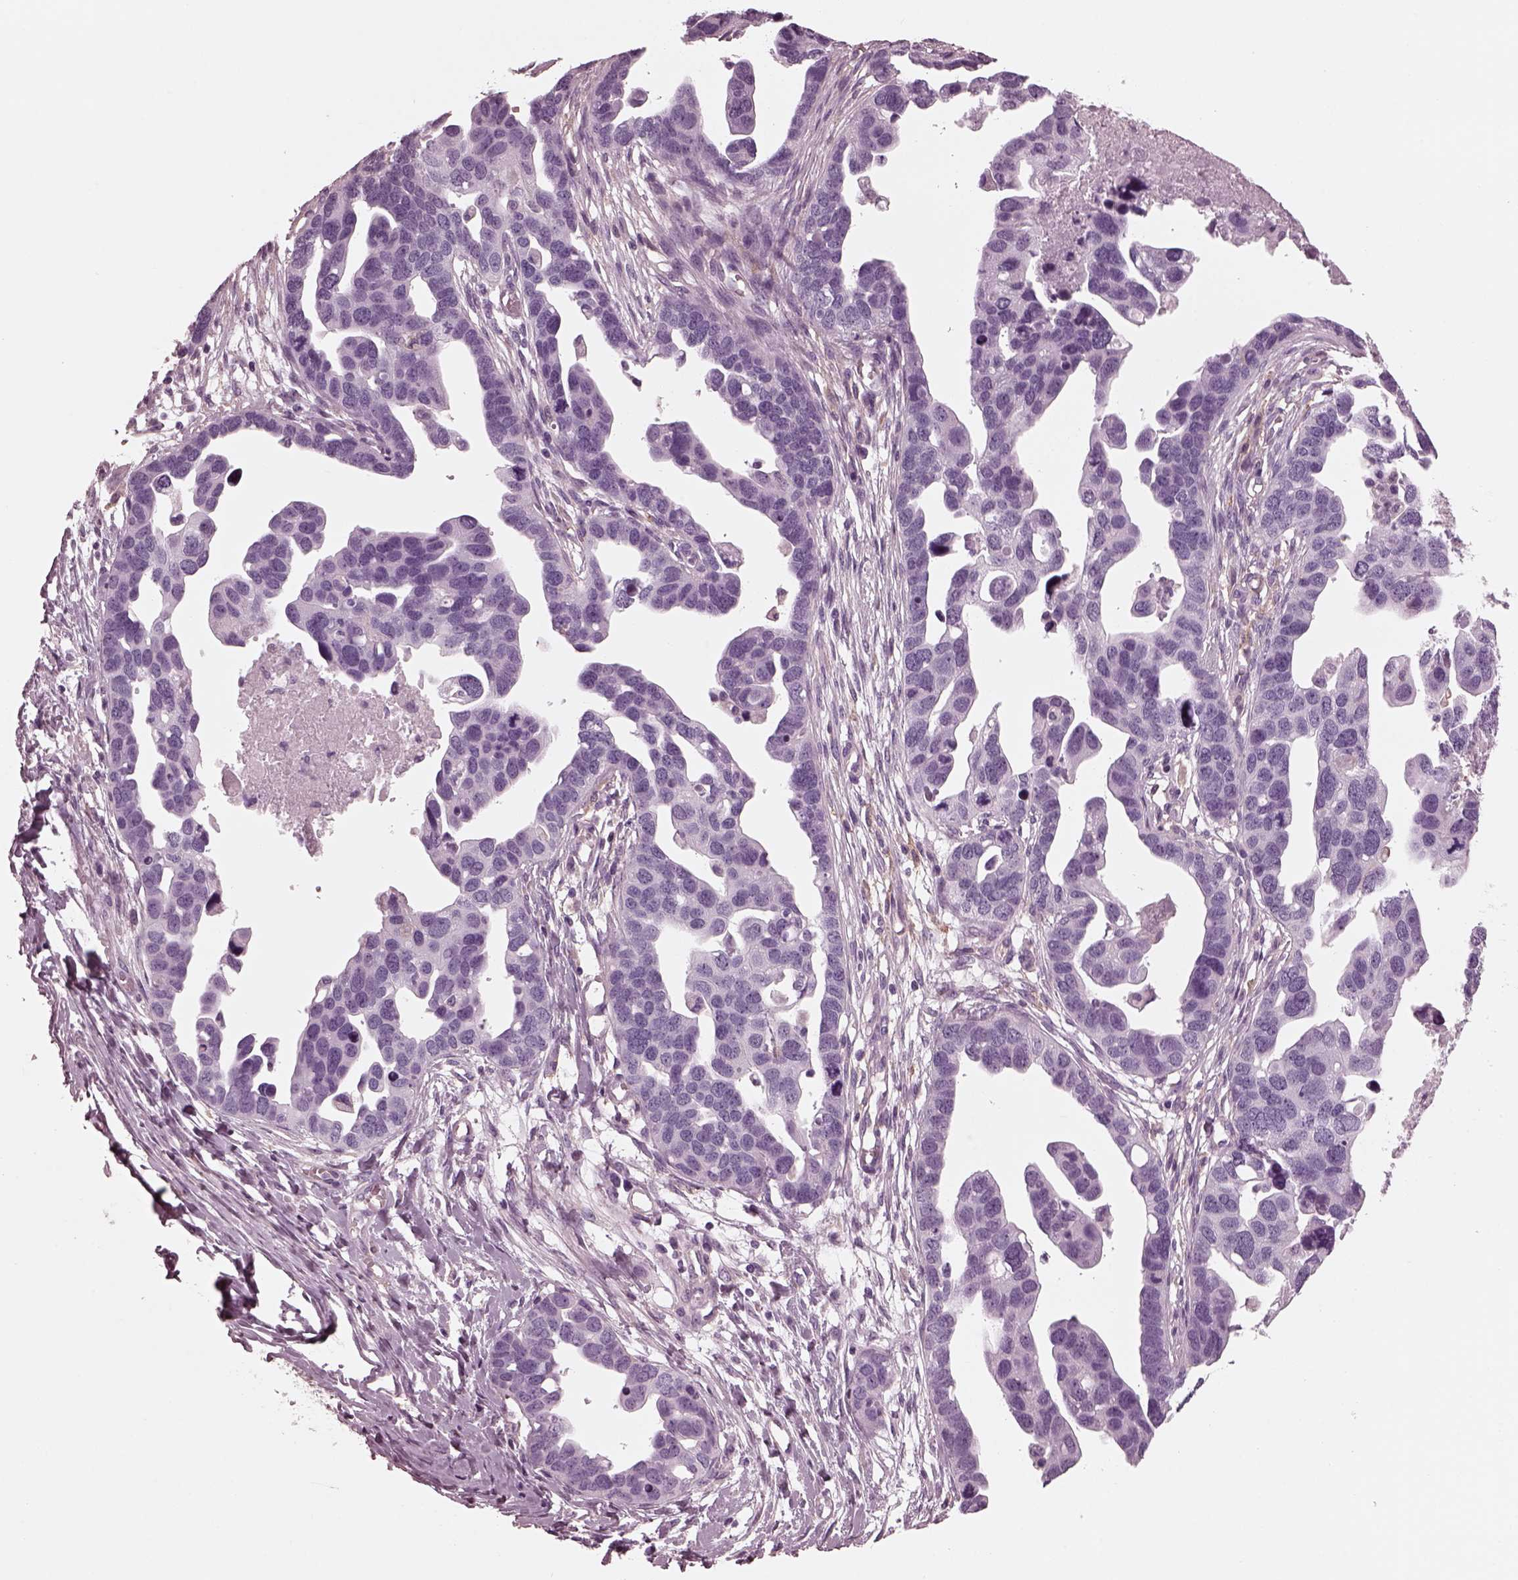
{"staining": {"intensity": "negative", "quantity": "none", "location": "none"}, "tissue": "ovarian cancer", "cell_type": "Tumor cells", "image_type": "cancer", "snomed": [{"axis": "morphology", "description": "Cystadenocarcinoma, serous, NOS"}, {"axis": "topography", "description": "Ovary"}], "caption": "Immunohistochemical staining of human serous cystadenocarcinoma (ovarian) displays no significant expression in tumor cells.", "gene": "CGA", "patient": {"sex": "female", "age": 54}}